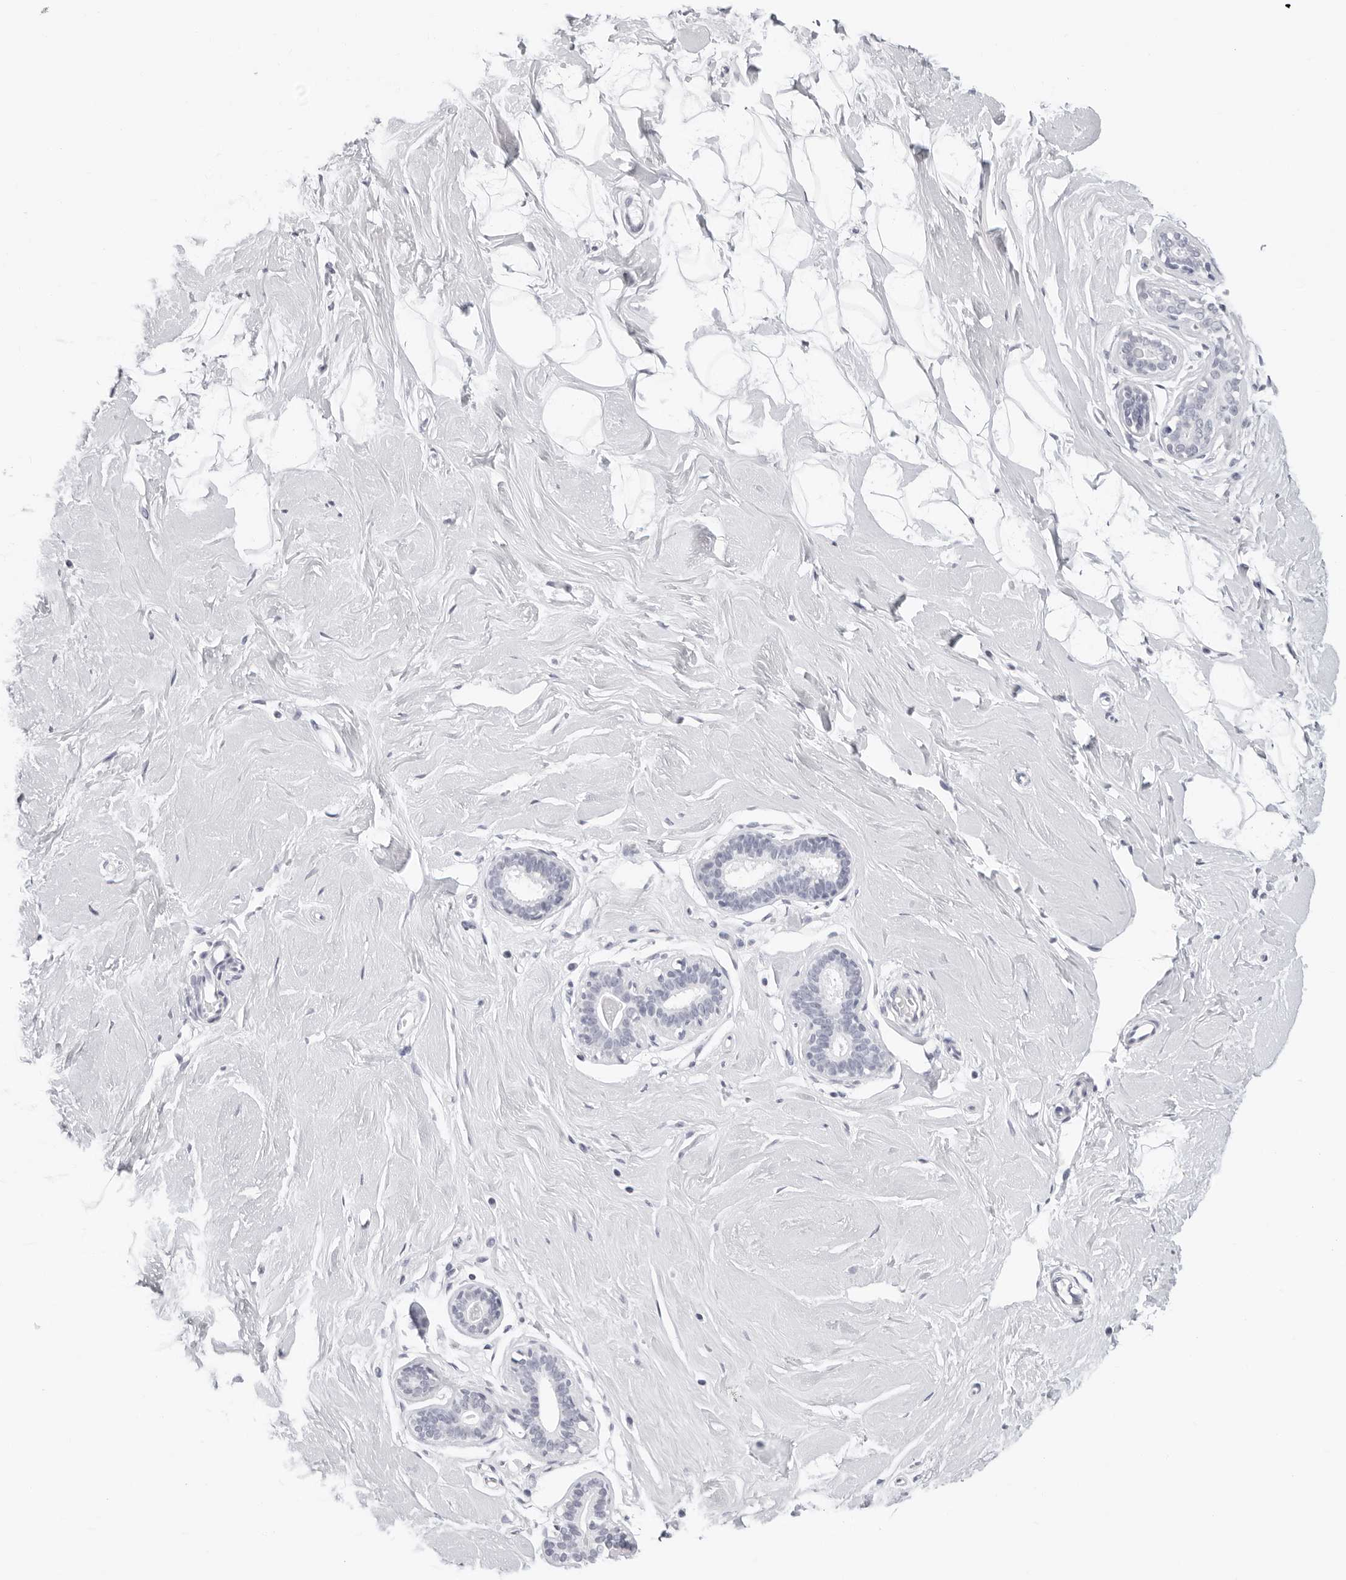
{"staining": {"intensity": "negative", "quantity": "none", "location": "none"}, "tissue": "breast", "cell_type": "Adipocytes", "image_type": "normal", "snomed": [{"axis": "morphology", "description": "Normal tissue, NOS"}, {"axis": "topography", "description": "Breast"}], "caption": "Immunohistochemistry (IHC) image of normal breast: human breast stained with DAB demonstrates no significant protein expression in adipocytes. (IHC, brightfield microscopy, high magnification).", "gene": "AGMAT", "patient": {"sex": "female", "age": 23}}